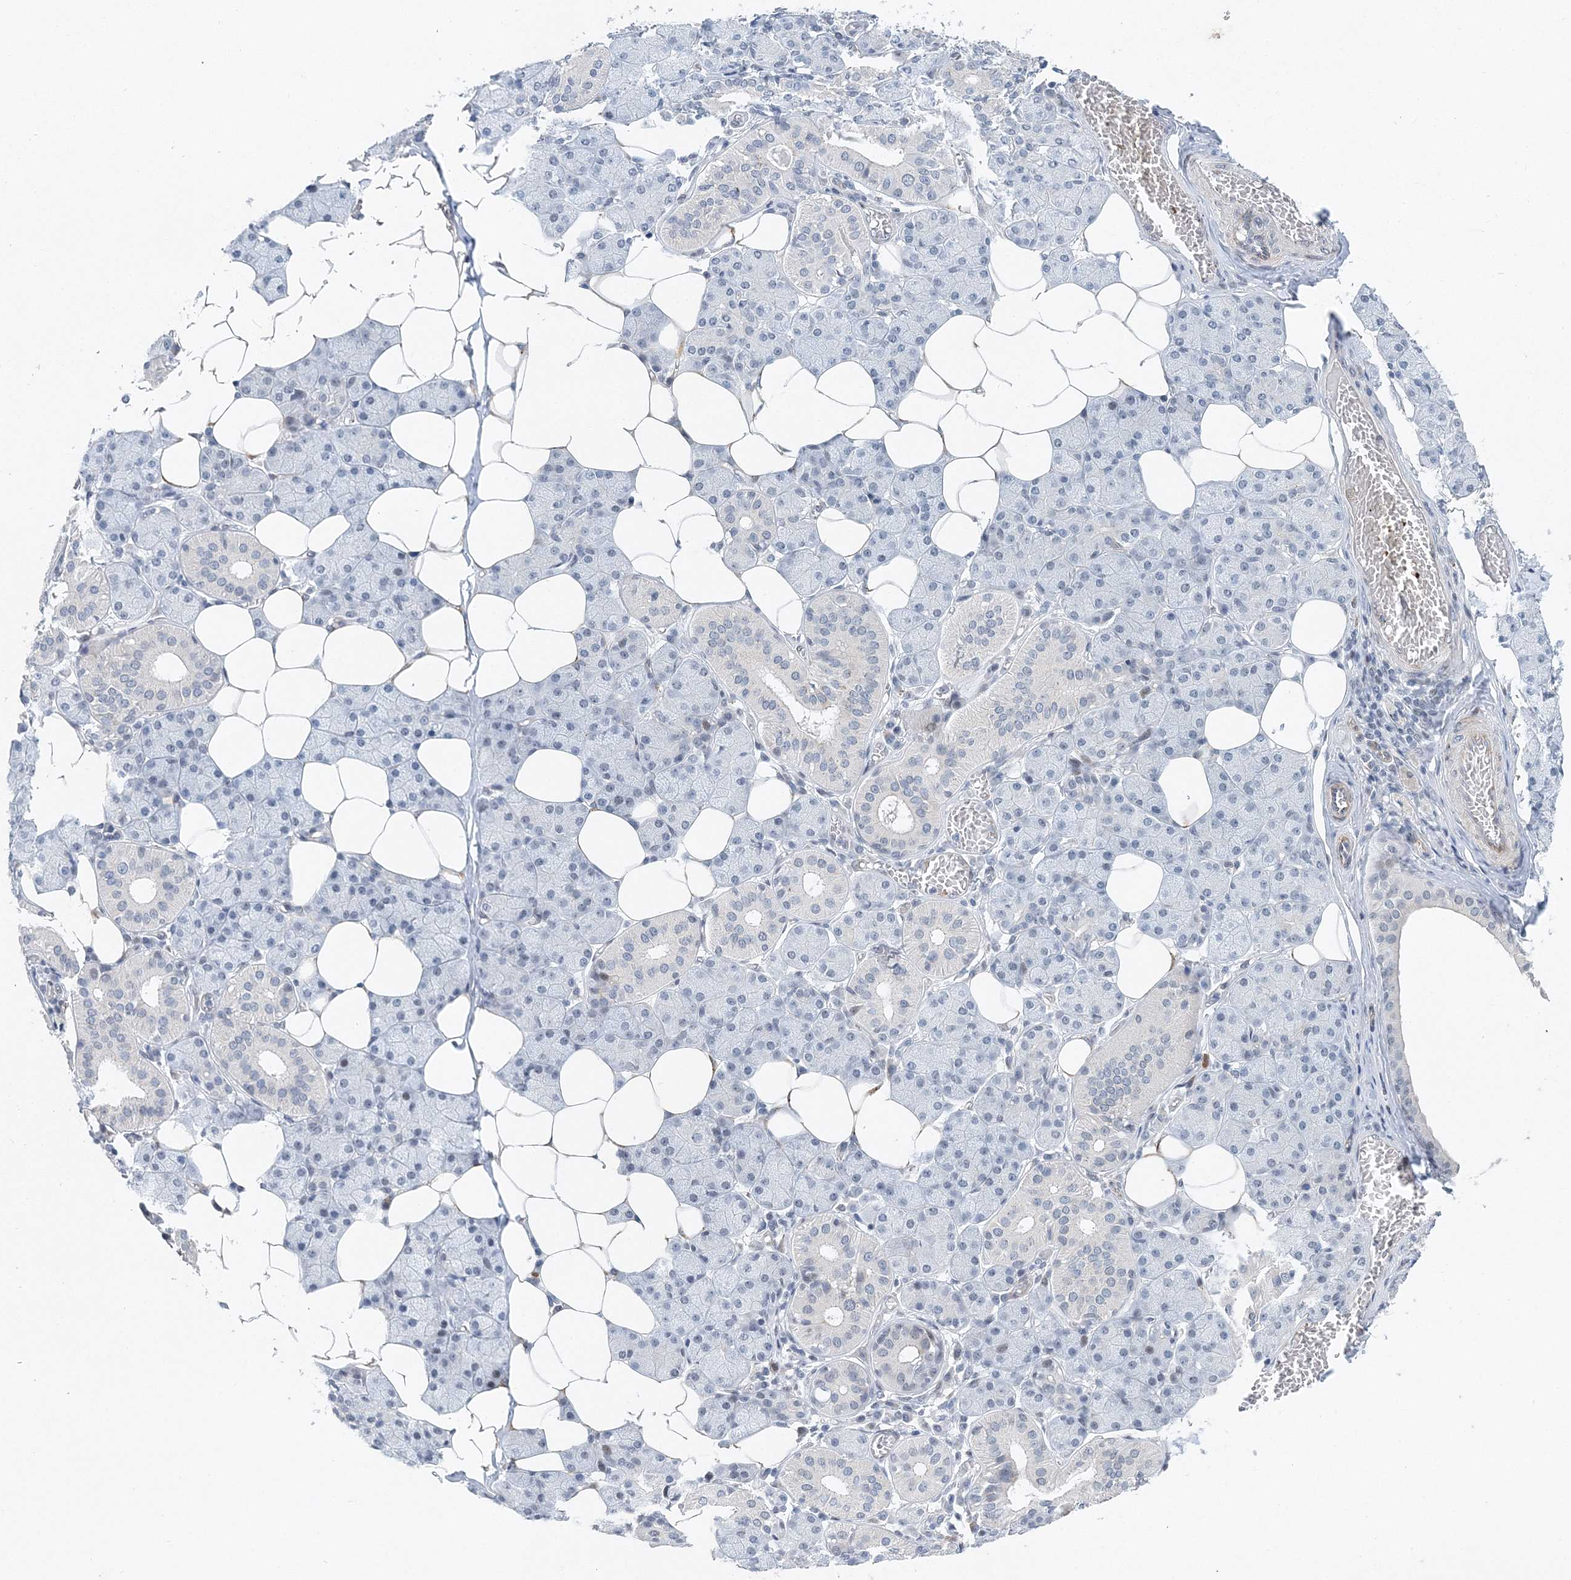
{"staining": {"intensity": "negative", "quantity": "none", "location": "none"}, "tissue": "salivary gland", "cell_type": "Glandular cells", "image_type": "normal", "snomed": [{"axis": "morphology", "description": "Normal tissue, NOS"}, {"axis": "topography", "description": "Salivary gland"}], "caption": "Immunohistochemical staining of normal human salivary gland shows no significant expression in glandular cells. (Brightfield microscopy of DAB (3,3'-diaminobenzidine) IHC at high magnification).", "gene": "UIMC1", "patient": {"sex": "female", "age": 33}}